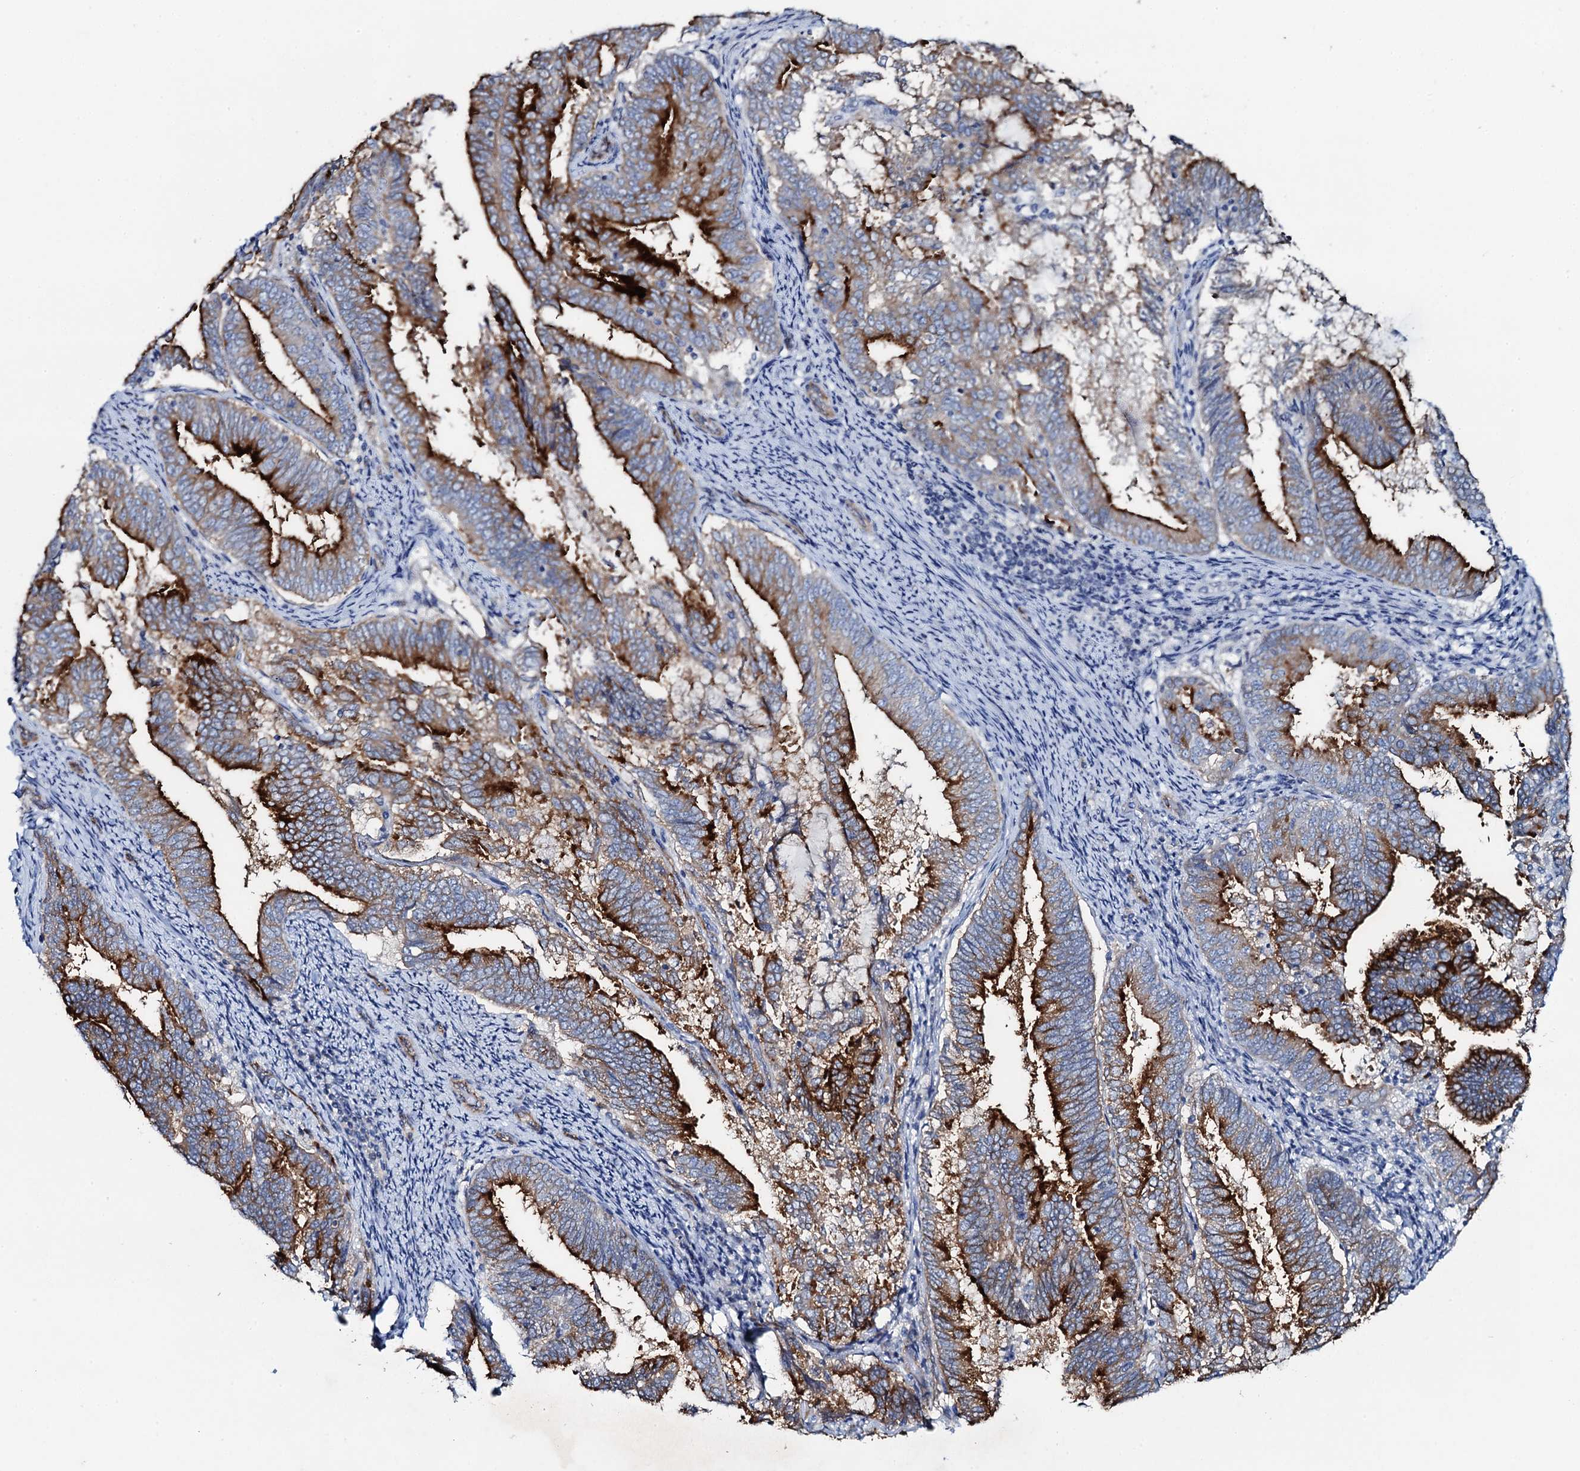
{"staining": {"intensity": "strong", "quantity": "25%-75%", "location": "cytoplasmic/membranous"}, "tissue": "endometrial cancer", "cell_type": "Tumor cells", "image_type": "cancer", "snomed": [{"axis": "morphology", "description": "Adenocarcinoma, NOS"}, {"axis": "topography", "description": "Endometrium"}], "caption": "This is an image of immunohistochemistry (IHC) staining of endometrial cancer (adenocarcinoma), which shows strong expression in the cytoplasmic/membranous of tumor cells.", "gene": "PLLP", "patient": {"sex": "female", "age": 80}}